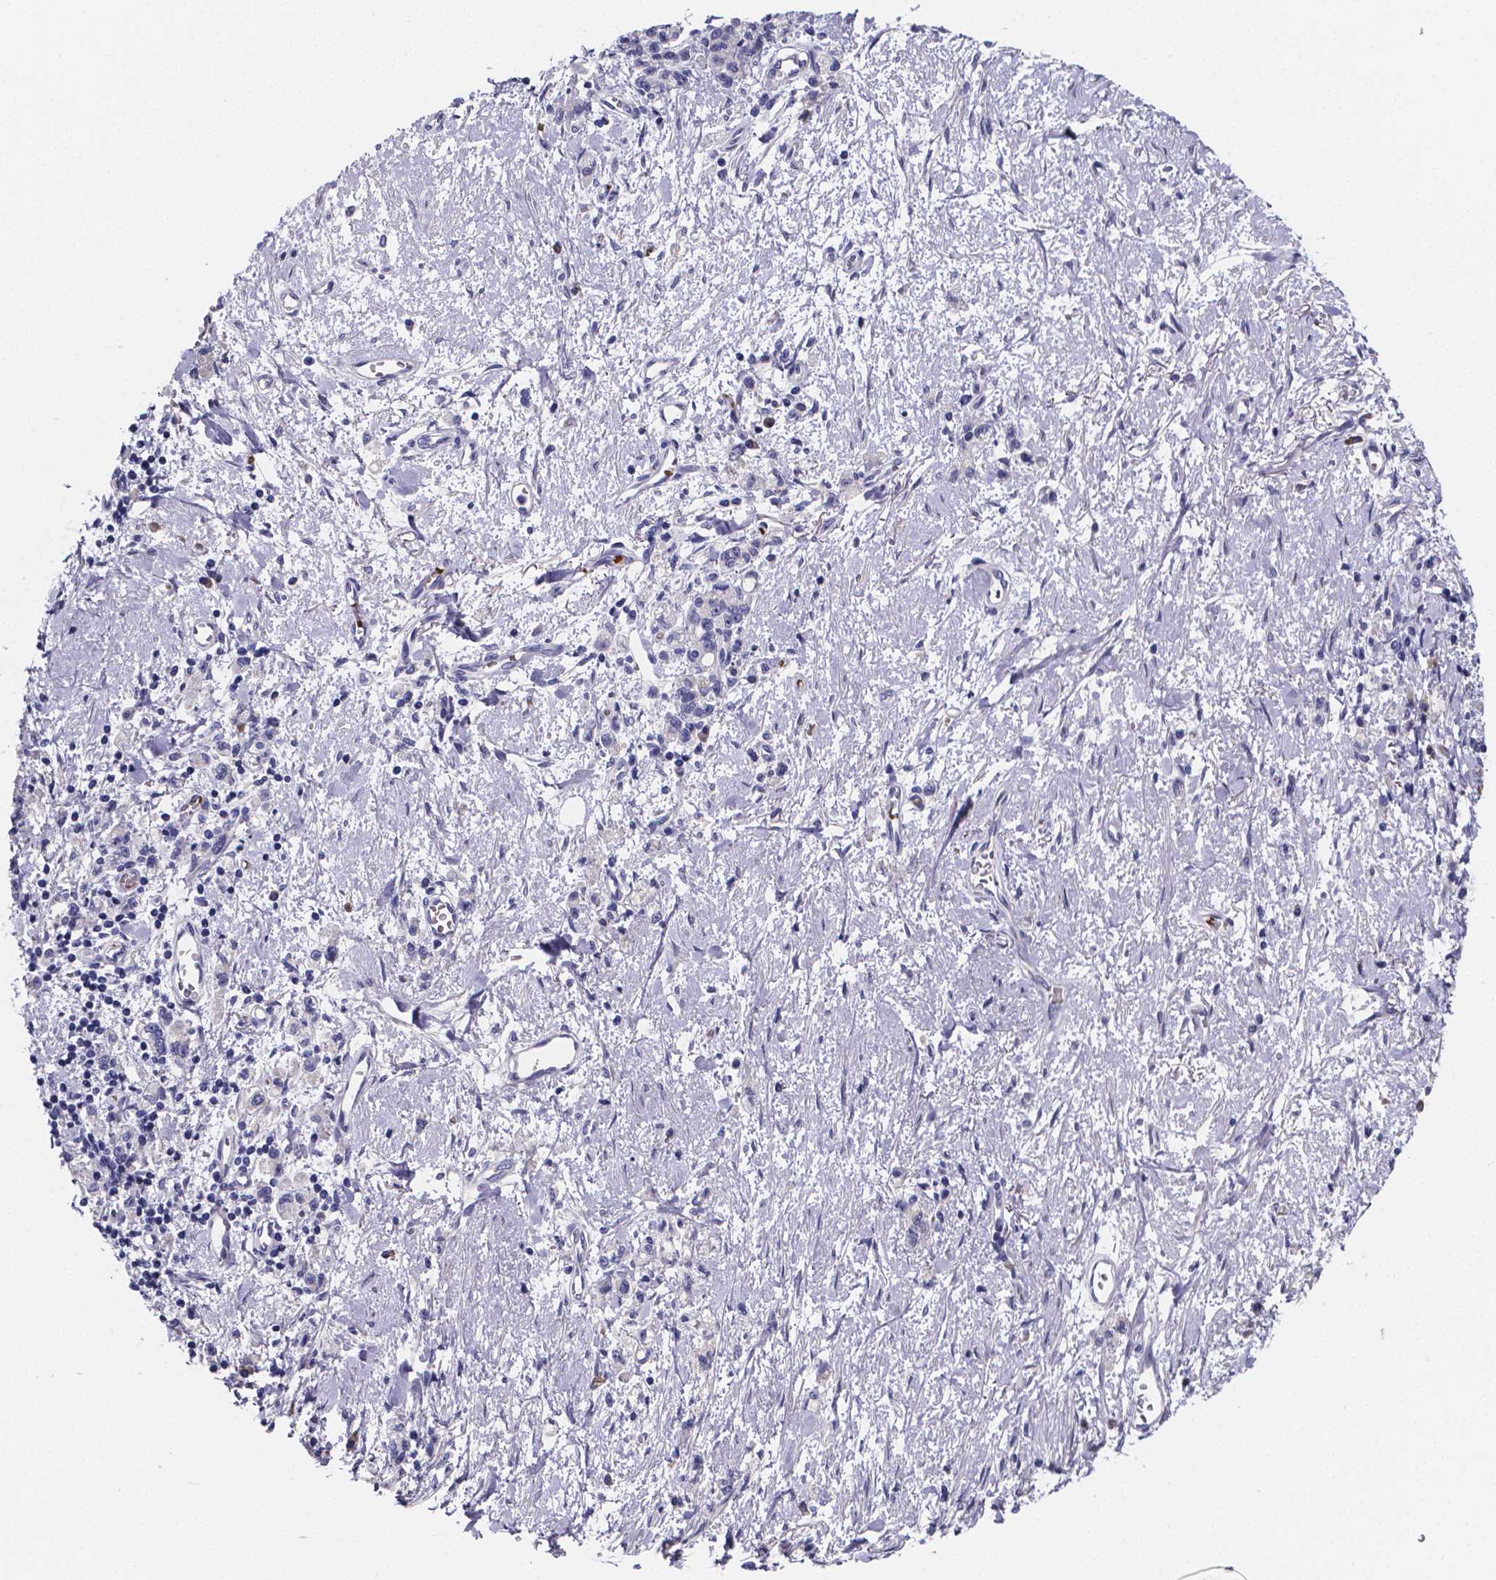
{"staining": {"intensity": "negative", "quantity": "none", "location": "none"}, "tissue": "stomach cancer", "cell_type": "Tumor cells", "image_type": "cancer", "snomed": [{"axis": "morphology", "description": "Adenocarcinoma, NOS"}, {"axis": "topography", "description": "Stomach"}], "caption": "Immunohistochemistry (IHC) micrograph of neoplastic tissue: human stomach cancer (adenocarcinoma) stained with DAB (3,3'-diaminobenzidine) shows no significant protein positivity in tumor cells. (DAB immunohistochemistry with hematoxylin counter stain).", "gene": "GABRA3", "patient": {"sex": "male", "age": 77}}